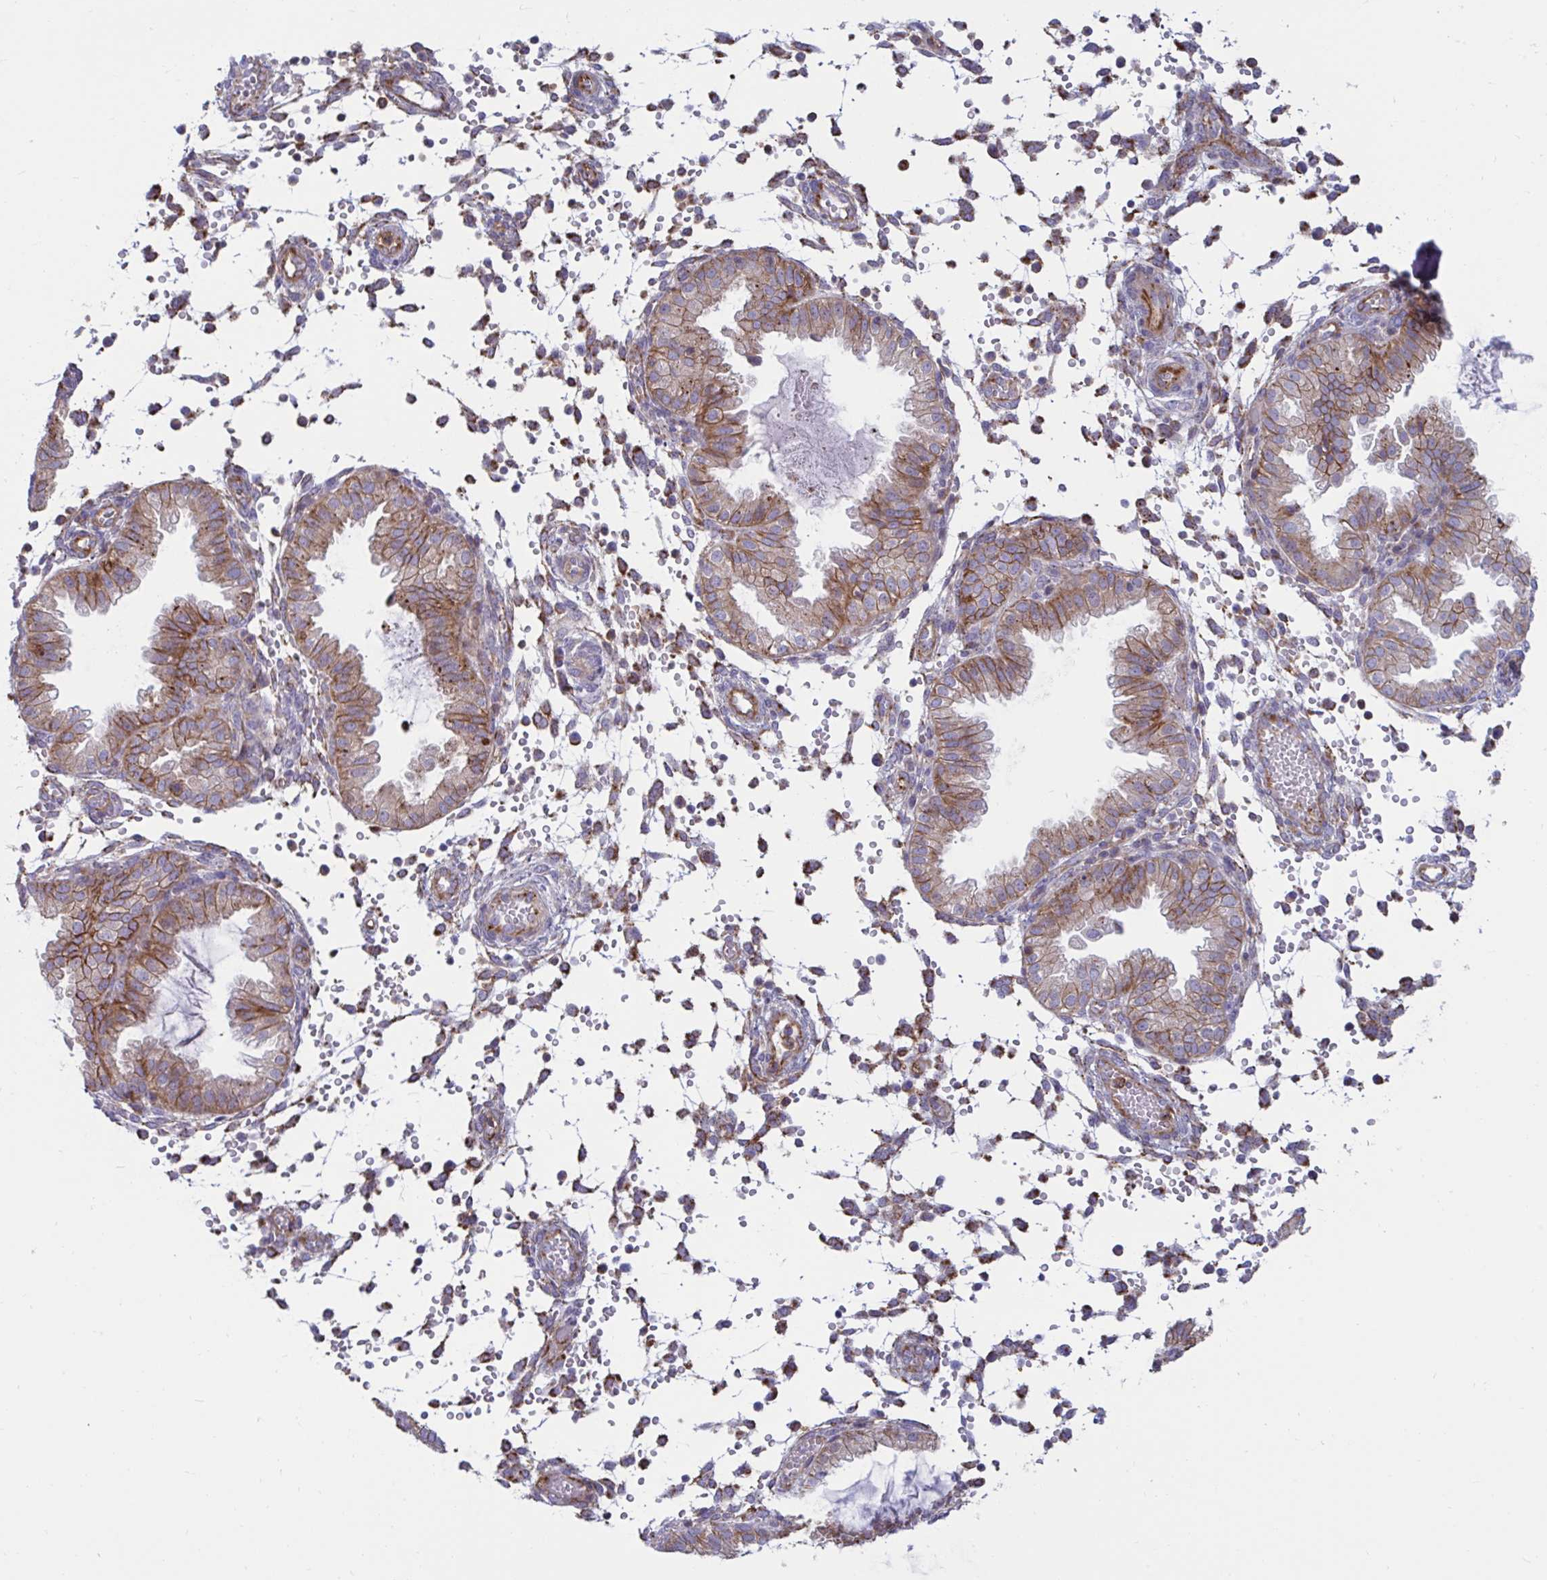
{"staining": {"intensity": "moderate", "quantity": "<25%", "location": "cytoplasmic/membranous"}, "tissue": "endometrium", "cell_type": "Cells in endometrial stroma", "image_type": "normal", "snomed": [{"axis": "morphology", "description": "Normal tissue, NOS"}, {"axis": "topography", "description": "Endometrium"}], "caption": "The image displays staining of unremarkable endometrium, revealing moderate cytoplasmic/membranous protein staining (brown color) within cells in endometrial stroma. The staining is performed using DAB (3,3'-diaminobenzidine) brown chromogen to label protein expression. The nuclei are counter-stained blue using hematoxylin.", "gene": "SLC9A6", "patient": {"sex": "female", "age": 33}}